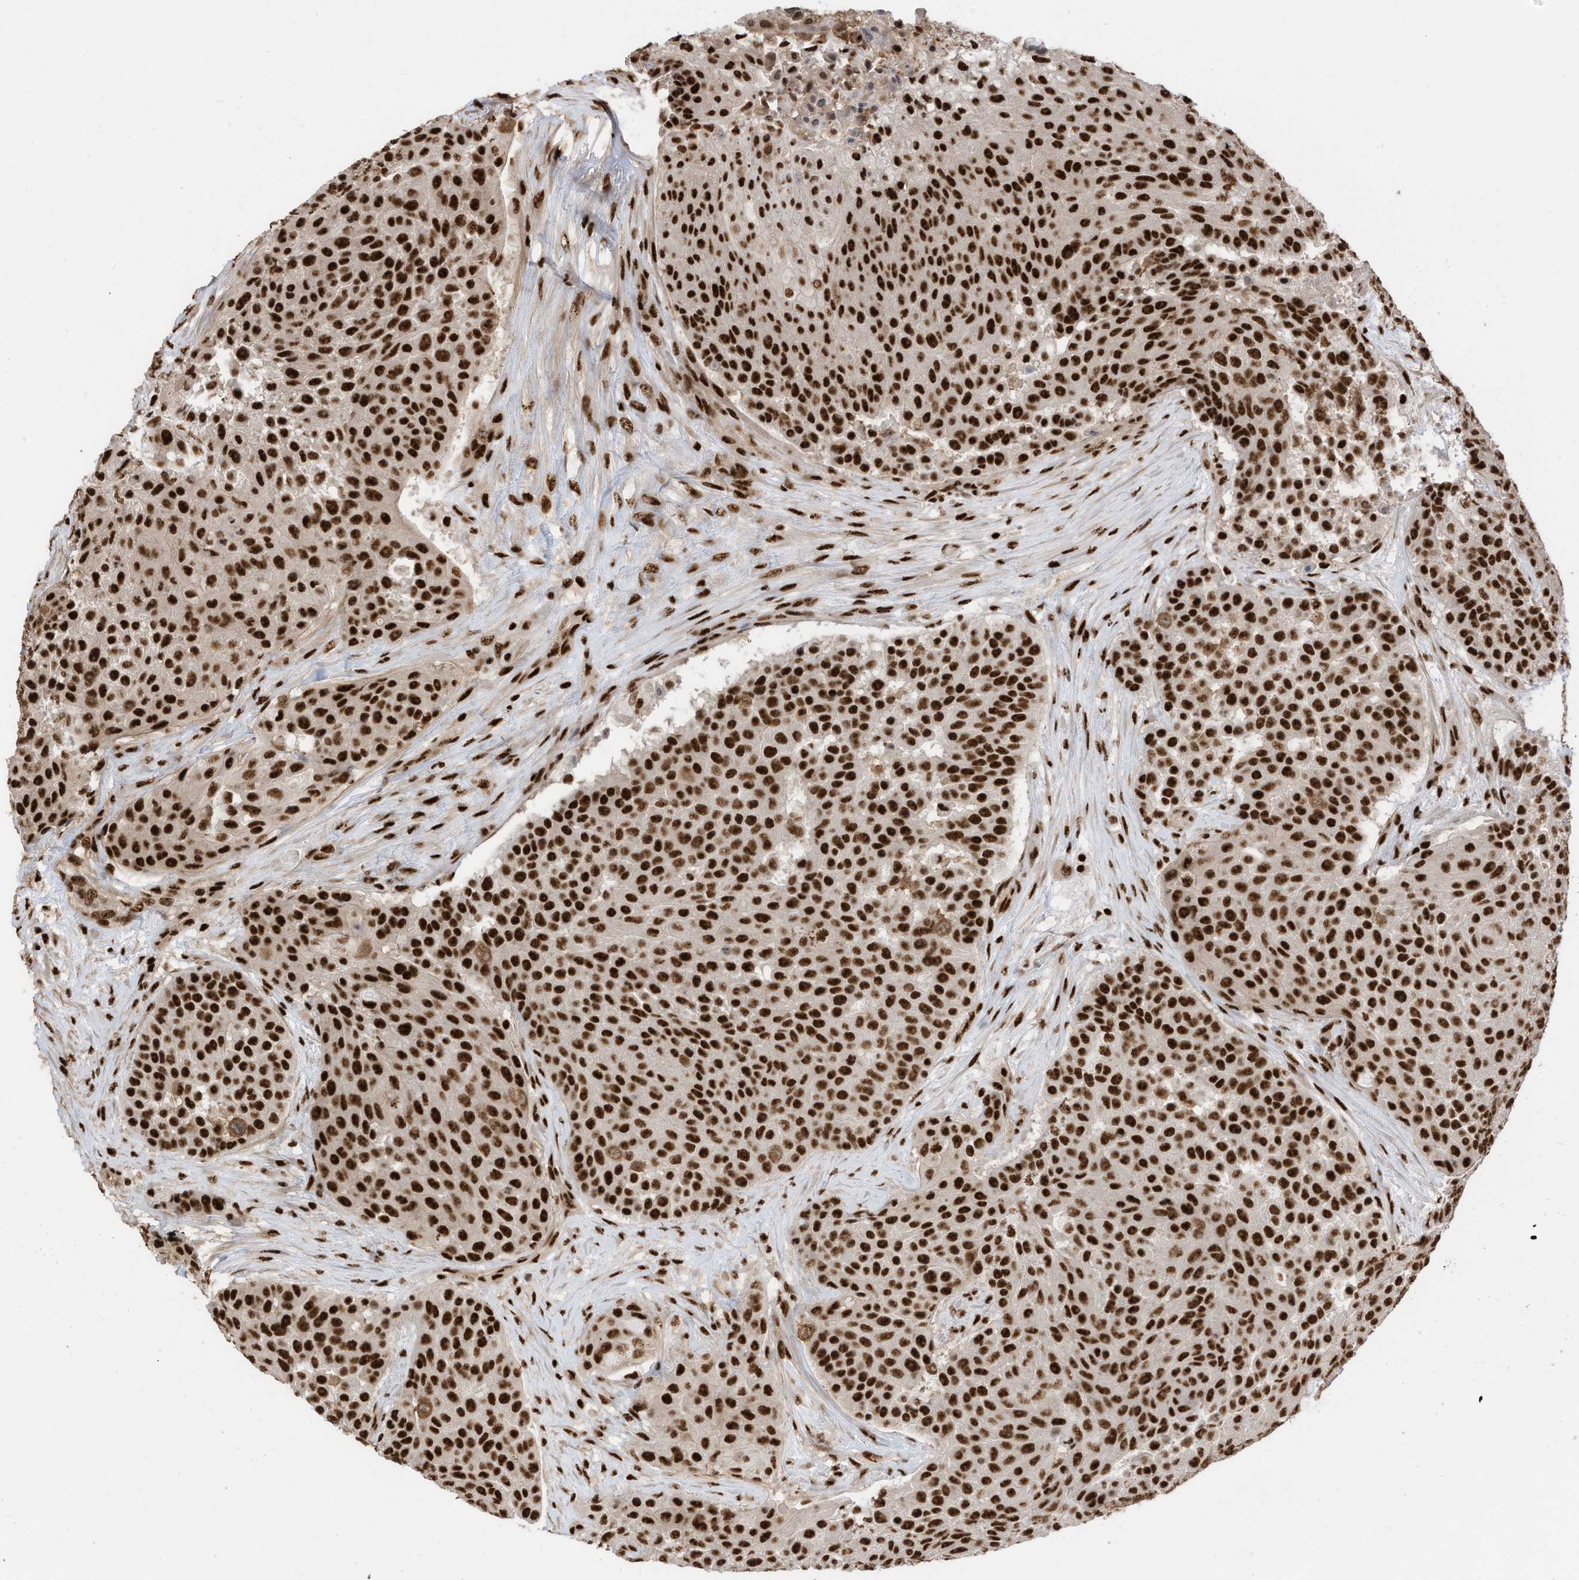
{"staining": {"intensity": "strong", "quantity": ">75%", "location": "nuclear"}, "tissue": "urothelial cancer", "cell_type": "Tumor cells", "image_type": "cancer", "snomed": [{"axis": "morphology", "description": "Urothelial carcinoma, High grade"}, {"axis": "topography", "description": "Urinary bladder"}], "caption": "High-grade urothelial carcinoma stained with a protein marker reveals strong staining in tumor cells.", "gene": "SF3A3", "patient": {"sex": "female", "age": 63}}